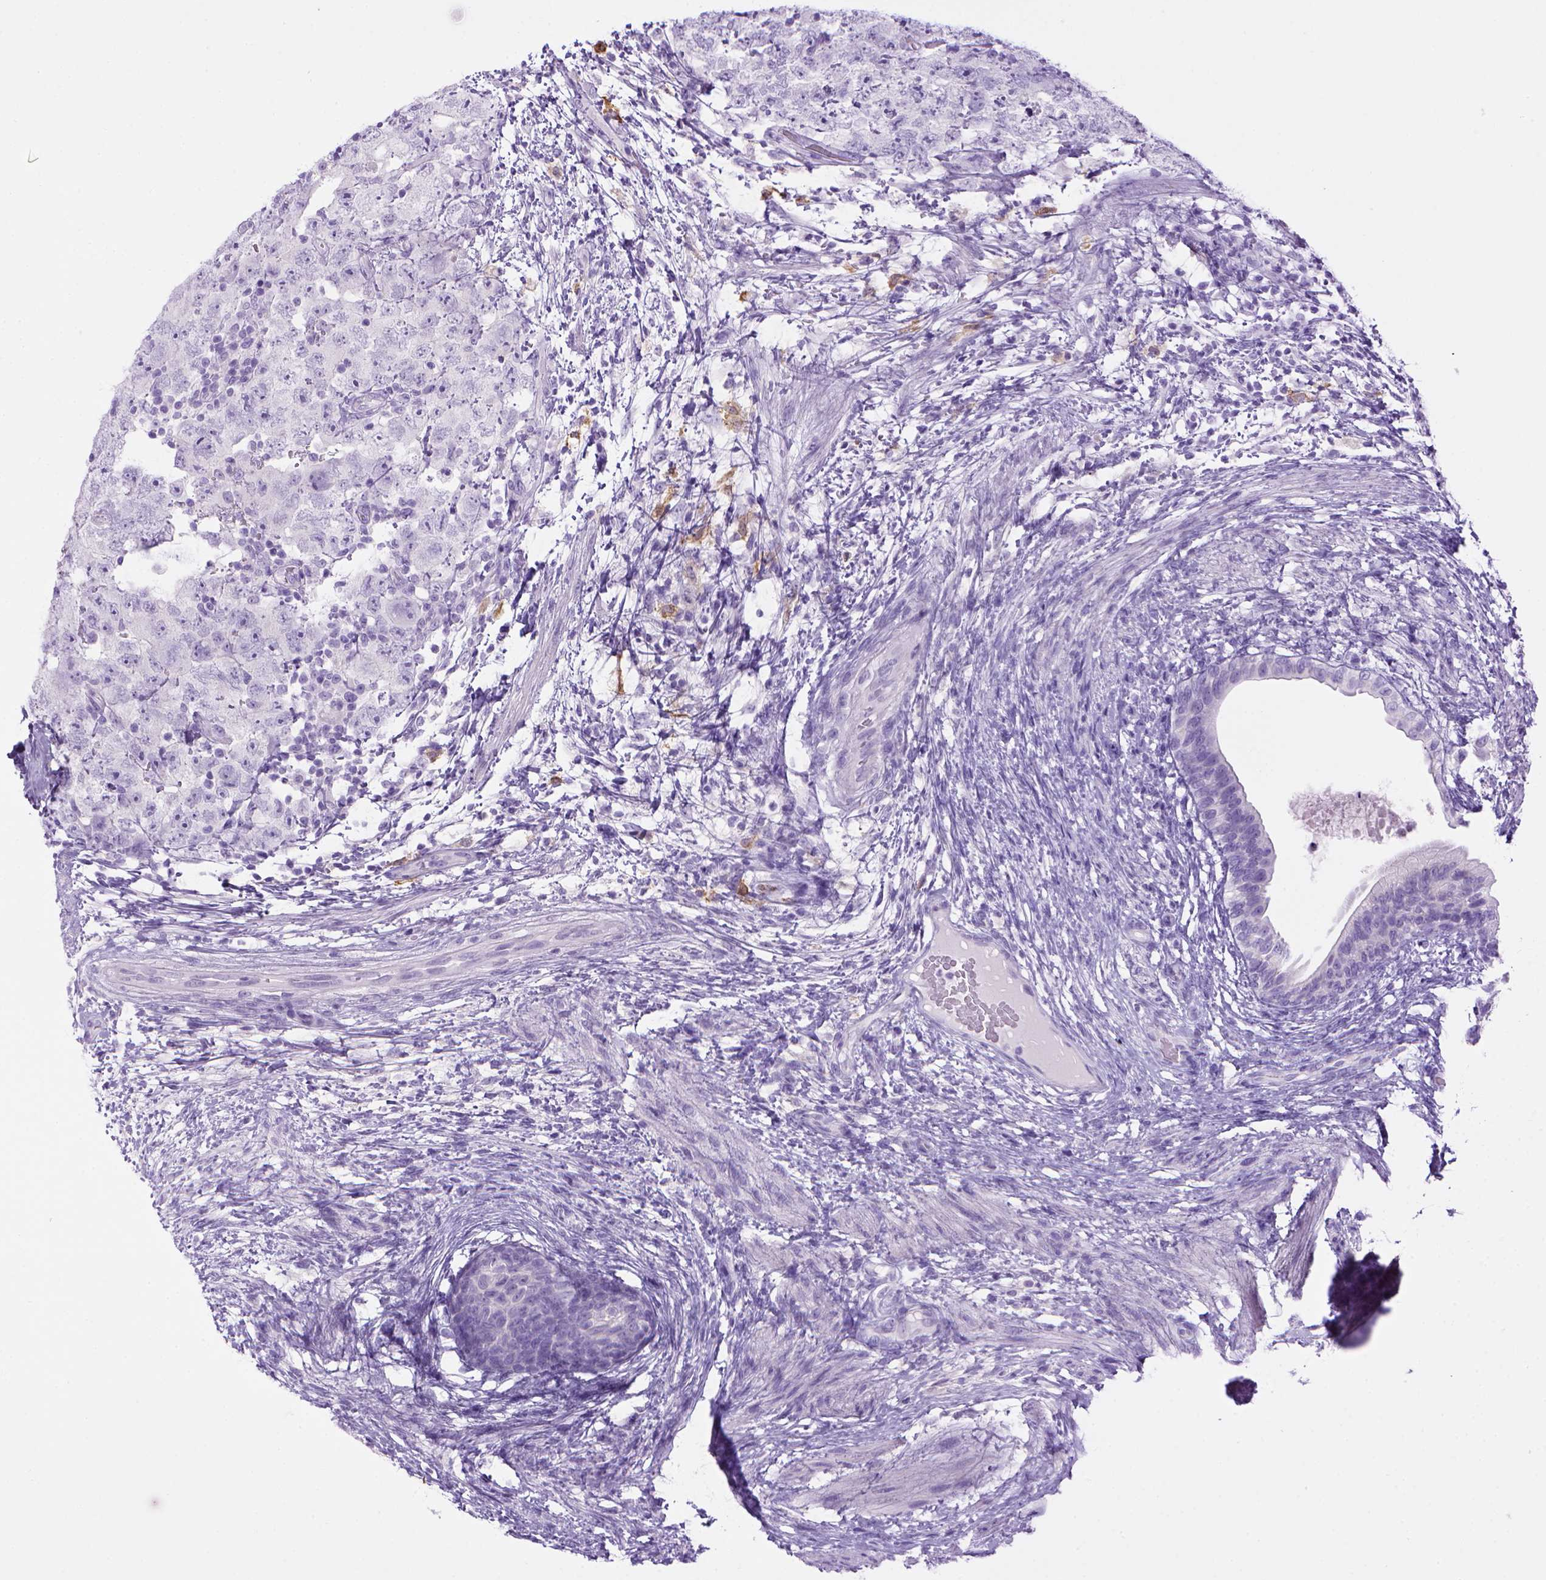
{"staining": {"intensity": "negative", "quantity": "none", "location": "none"}, "tissue": "testis cancer", "cell_type": "Tumor cells", "image_type": "cancer", "snomed": [{"axis": "morphology", "description": "Carcinoma, Embryonal, NOS"}, {"axis": "topography", "description": "Testis"}], "caption": "Immunohistochemistry histopathology image of neoplastic tissue: human testis cancer (embryonal carcinoma) stained with DAB (3,3'-diaminobenzidine) displays no significant protein expression in tumor cells.", "gene": "SGCG", "patient": {"sex": "male", "age": 24}}